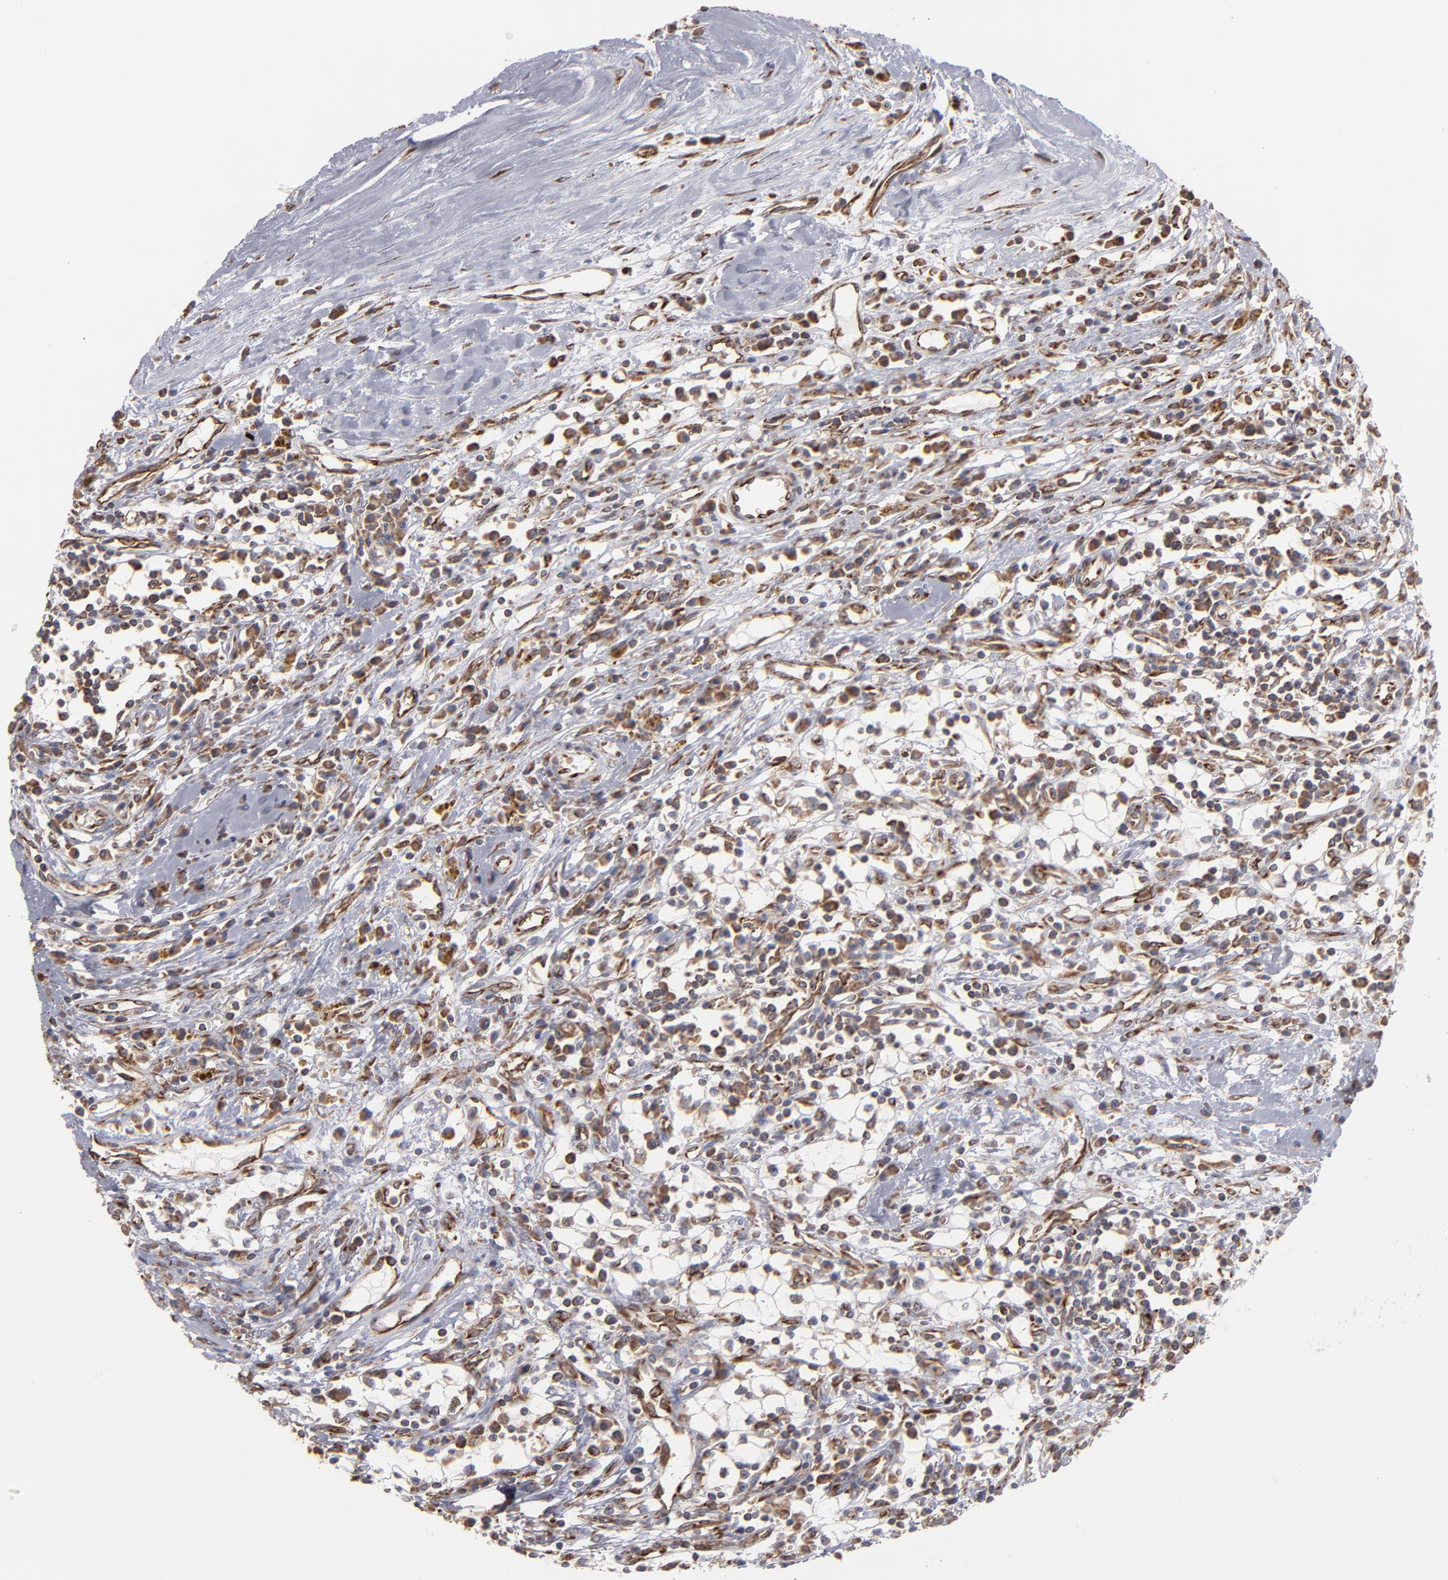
{"staining": {"intensity": "moderate", "quantity": ">75%", "location": "cytoplasmic/membranous"}, "tissue": "renal cancer", "cell_type": "Tumor cells", "image_type": "cancer", "snomed": [{"axis": "morphology", "description": "Adenocarcinoma, NOS"}, {"axis": "topography", "description": "Kidney"}], "caption": "Immunohistochemistry image of neoplastic tissue: renal cancer (adenocarcinoma) stained using immunohistochemistry (IHC) exhibits medium levels of moderate protein expression localized specifically in the cytoplasmic/membranous of tumor cells, appearing as a cytoplasmic/membranous brown color.", "gene": "KTN1", "patient": {"sex": "male", "age": 82}}